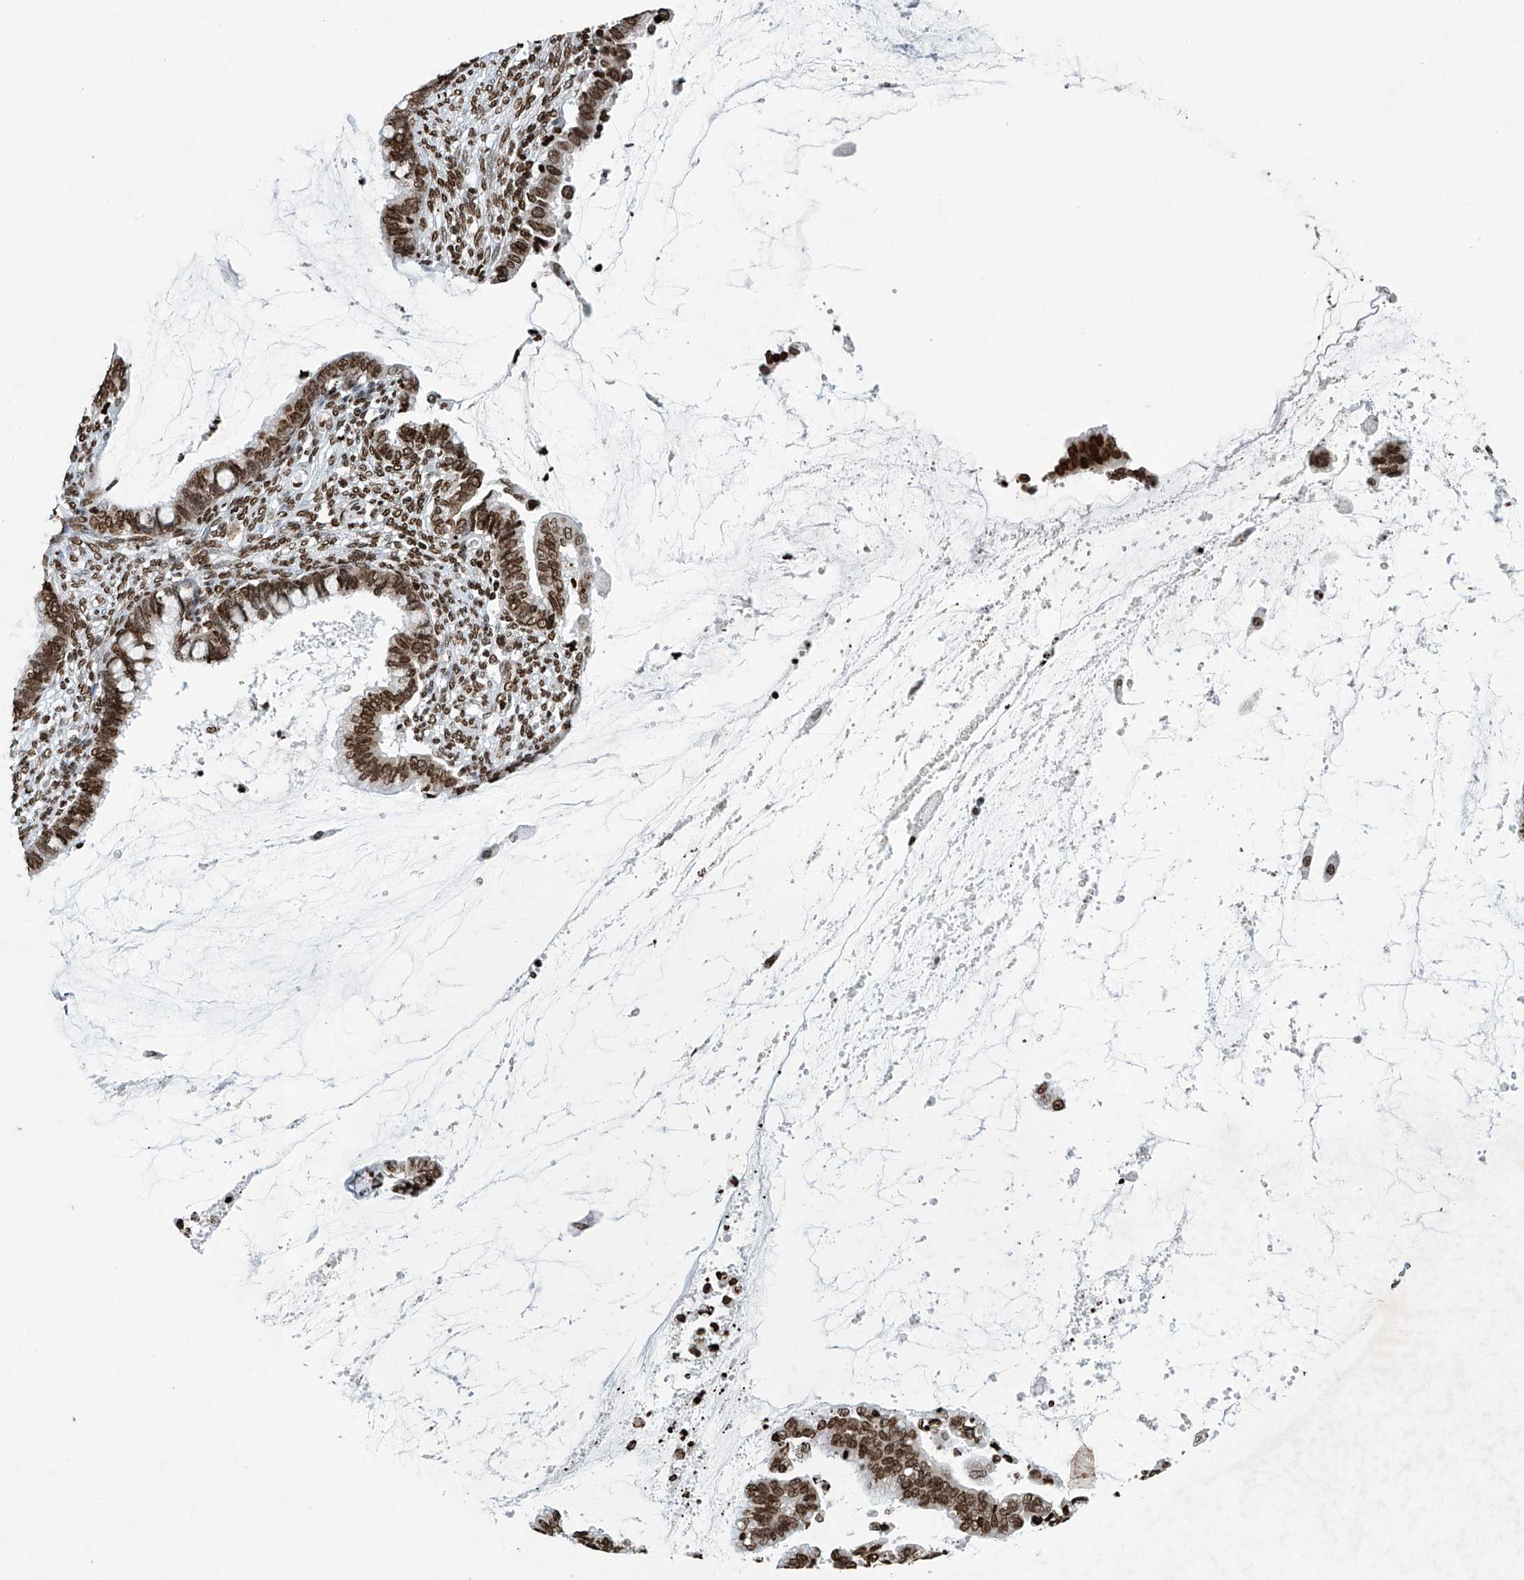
{"staining": {"intensity": "strong", "quantity": ">75%", "location": "nuclear"}, "tissue": "cervical cancer", "cell_type": "Tumor cells", "image_type": "cancer", "snomed": [{"axis": "morphology", "description": "Adenocarcinoma, NOS"}, {"axis": "topography", "description": "Cervix"}], "caption": "Protein expression analysis of human cervical adenocarcinoma reveals strong nuclear positivity in about >75% of tumor cells. Nuclei are stained in blue.", "gene": "H4C16", "patient": {"sex": "female", "age": 44}}